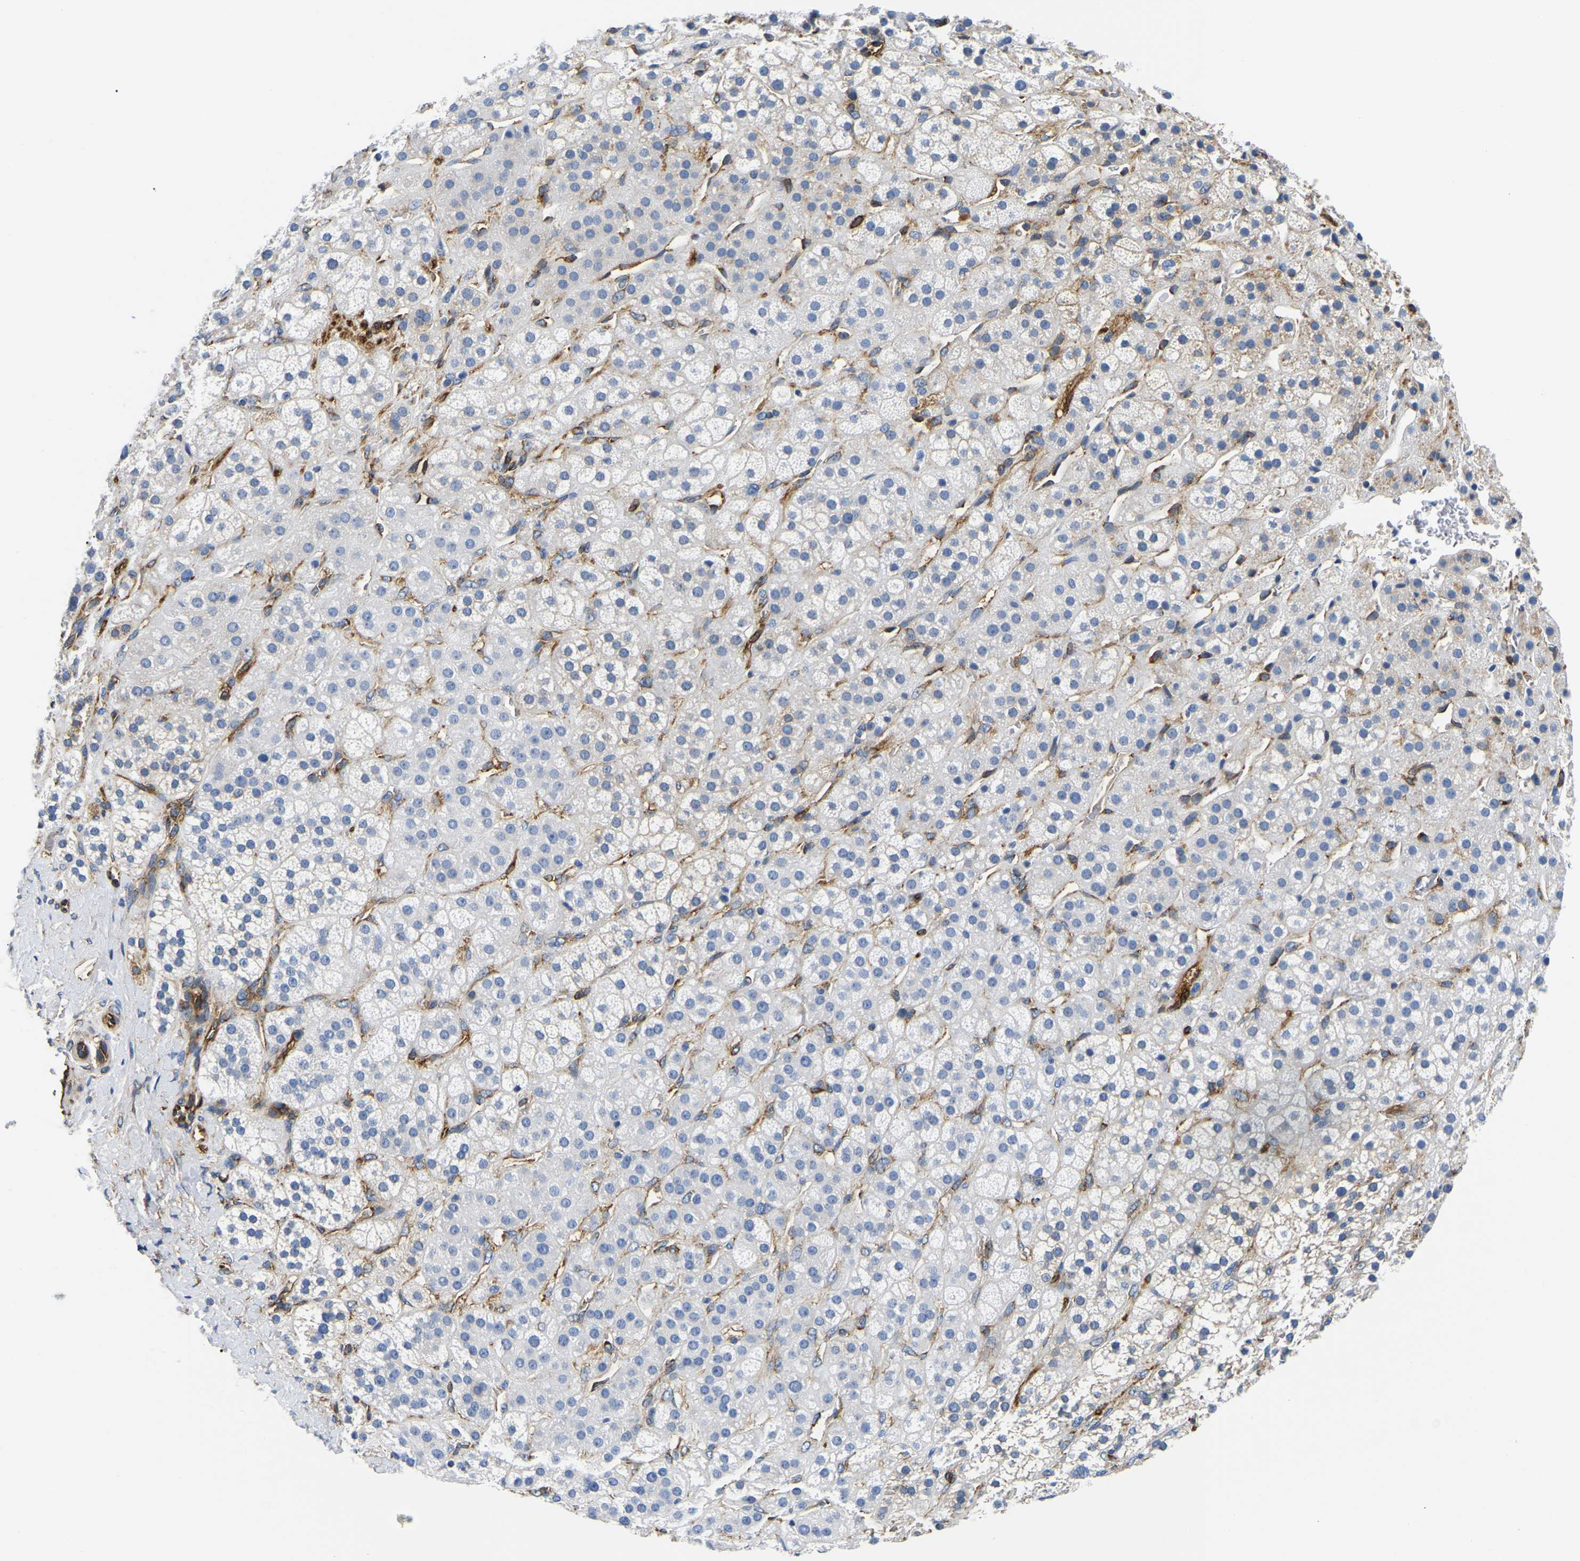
{"staining": {"intensity": "negative", "quantity": "none", "location": "none"}, "tissue": "adrenal gland", "cell_type": "Glandular cells", "image_type": "normal", "snomed": [{"axis": "morphology", "description": "Normal tissue, NOS"}, {"axis": "topography", "description": "Adrenal gland"}], "caption": "Immunohistochemistry of normal human adrenal gland reveals no positivity in glandular cells.", "gene": "DUSP8", "patient": {"sex": "male", "age": 56}}